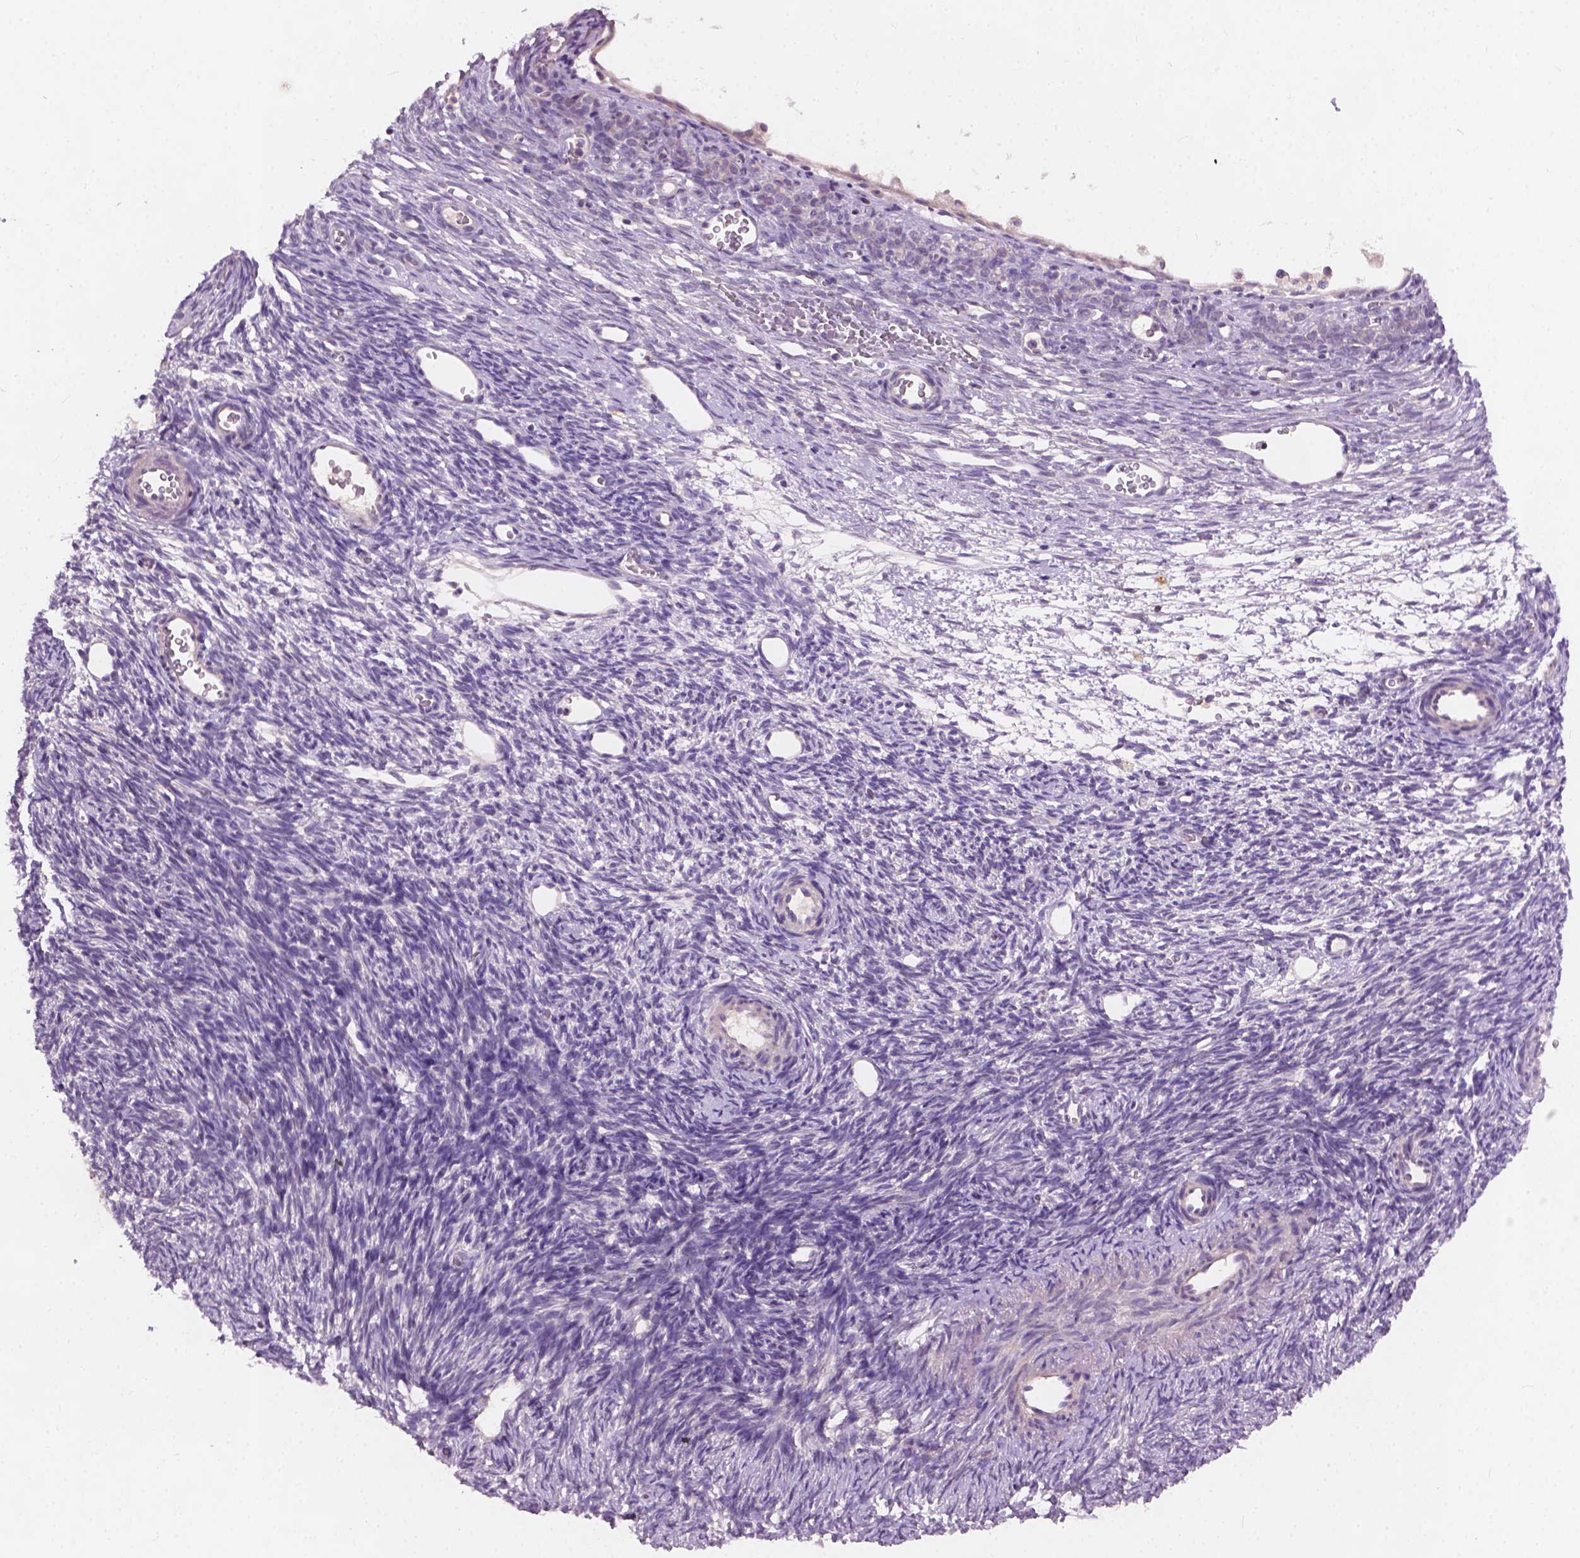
{"staining": {"intensity": "negative", "quantity": "none", "location": "none"}, "tissue": "ovary", "cell_type": "Follicle cells", "image_type": "normal", "snomed": [{"axis": "morphology", "description": "Normal tissue, NOS"}, {"axis": "topography", "description": "Ovary"}], "caption": "This is an IHC image of normal human ovary. There is no positivity in follicle cells.", "gene": "KRT17", "patient": {"sex": "female", "age": 34}}